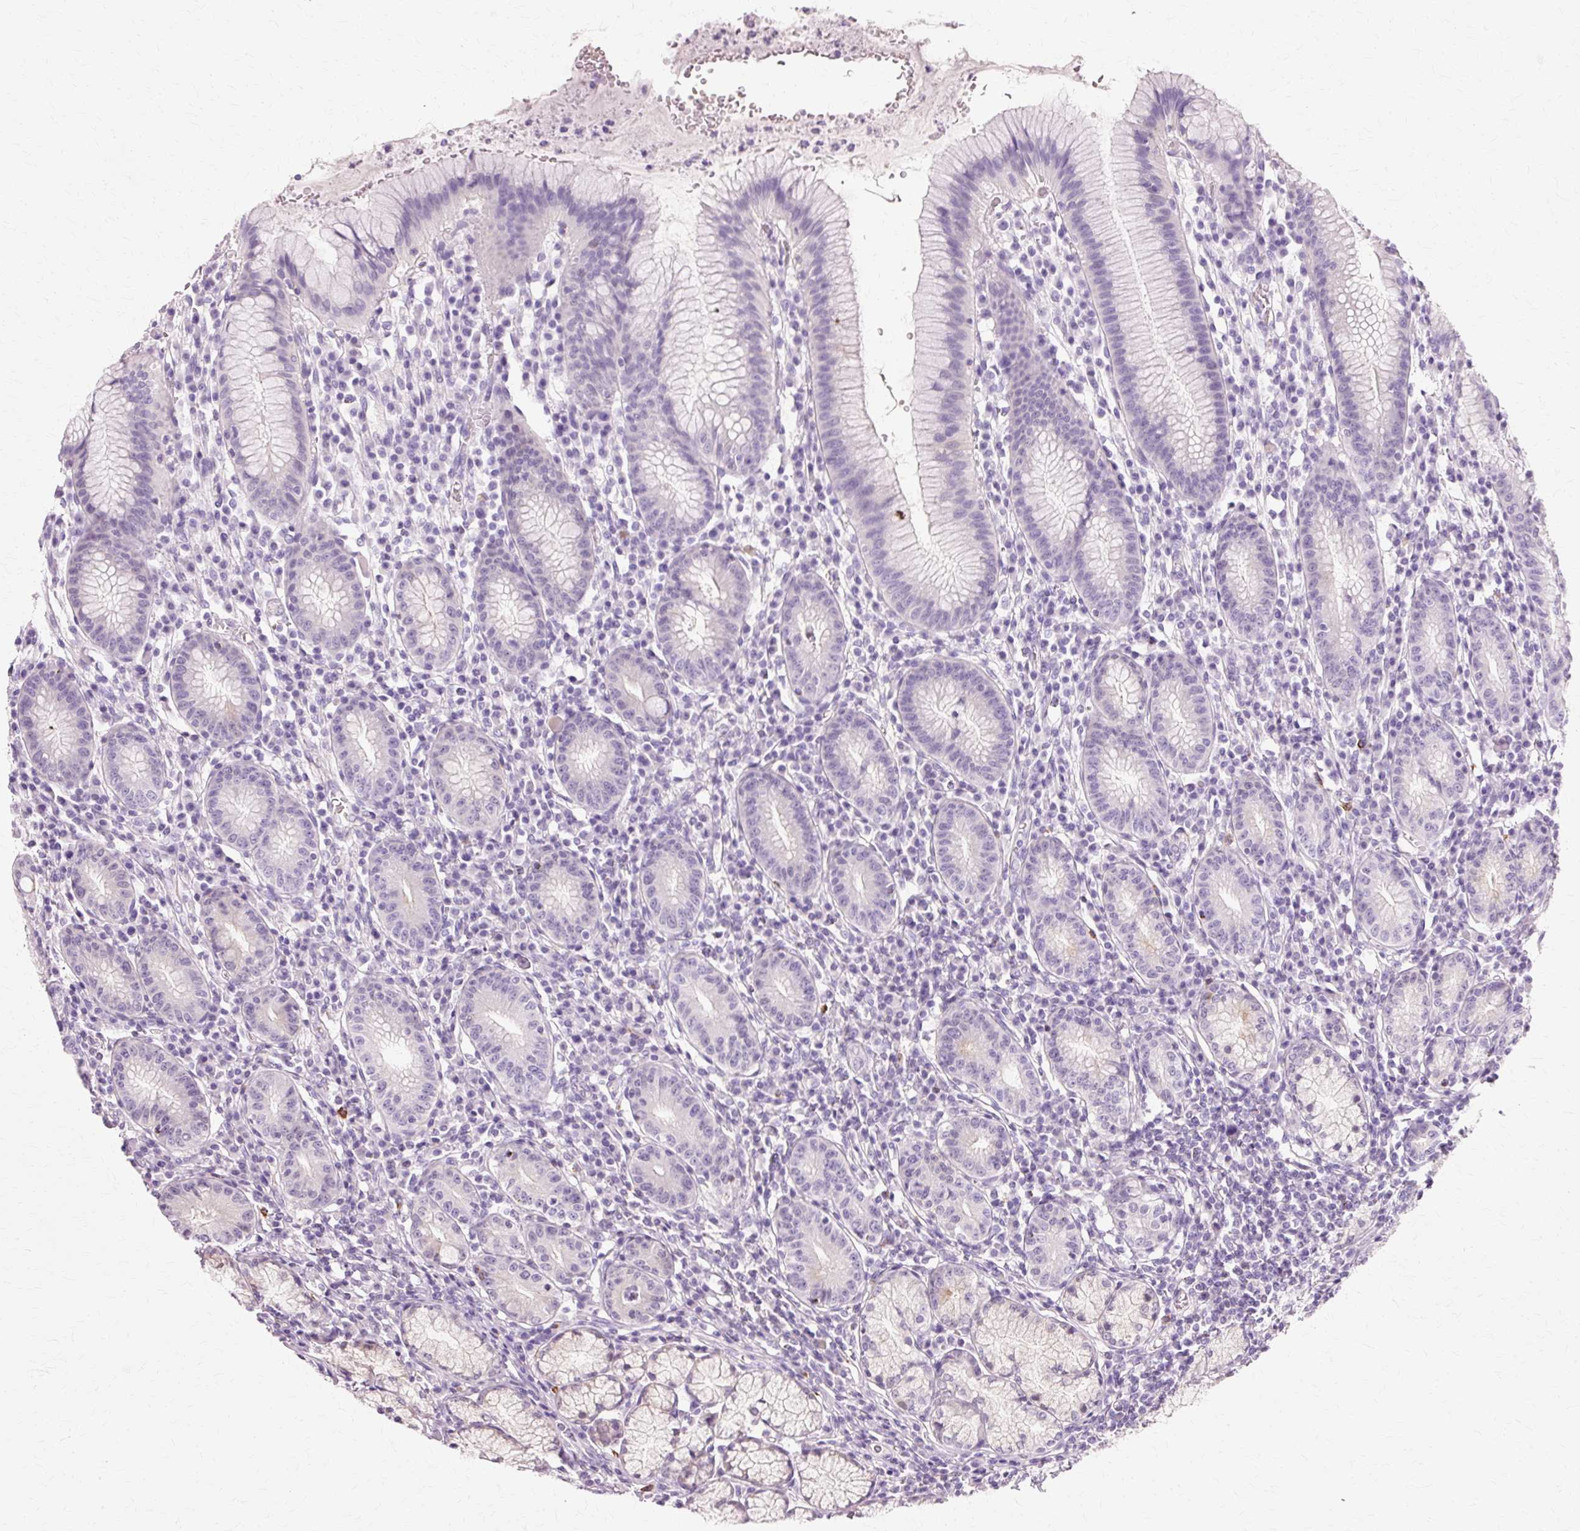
{"staining": {"intensity": "weak", "quantity": "<25%", "location": "cytoplasmic/membranous"}, "tissue": "stomach", "cell_type": "Glandular cells", "image_type": "normal", "snomed": [{"axis": "morphology", "description": "Normal tissue, NOS"}, {"axis": "topography", "description": "Stomach"}], "caption": "High power microscopy micrograph of an immunohistochemistry (IHC) micrograph of benign stomach, revealing no significant expression in glandular cells.", "gene": "VN1R2", "patient": {"sex": "male", "age": 55}}